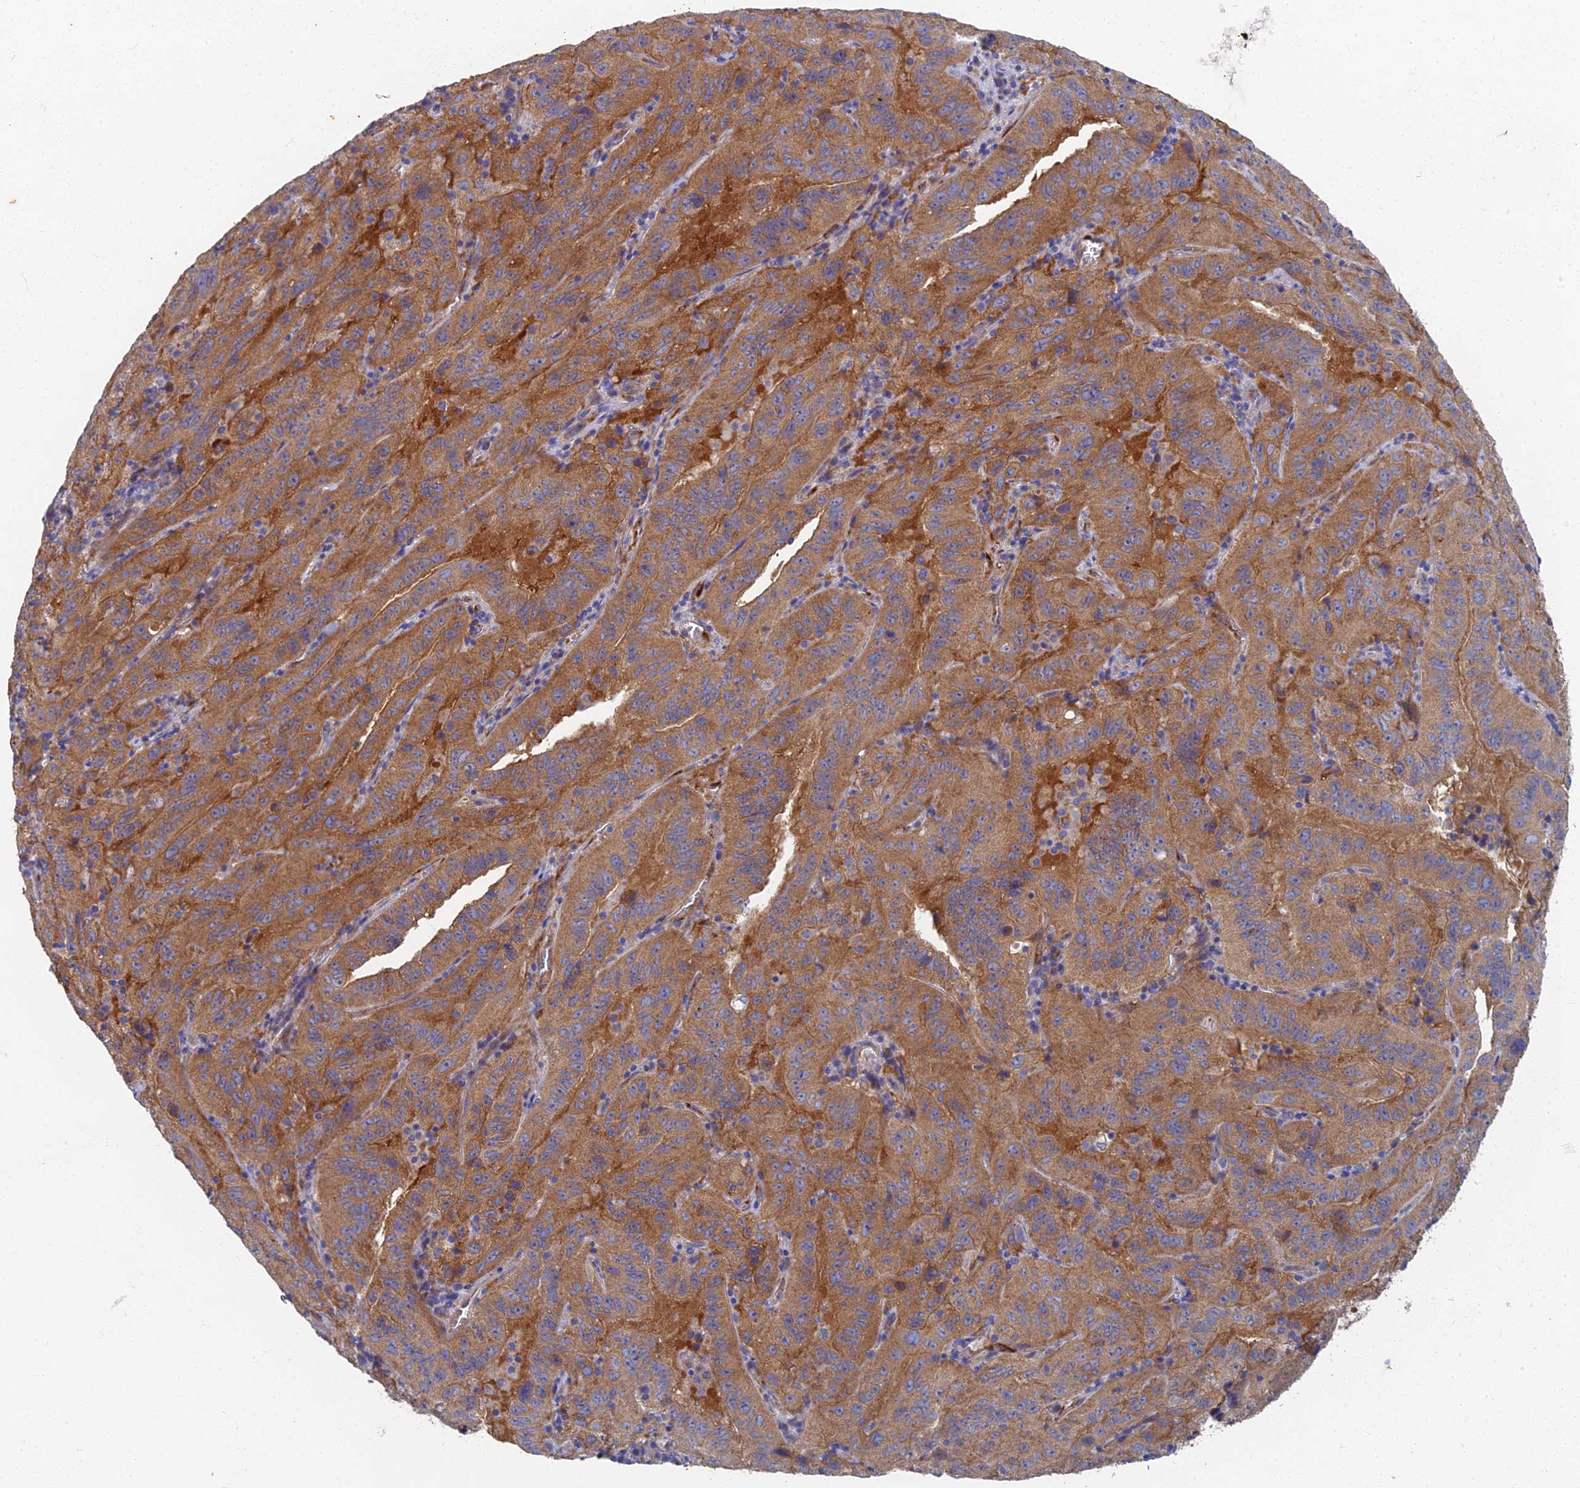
{"staining": {"intensity": "moderate", "quantity": ">75%", "location": "cytoplasmic/membranous"}, "tissue": "pancreatic cancer", "cell_type": "Tumor cells", "image_type": "cancer", "snomed": [{"axis": "morphology", "description": "Adenocarcinoma, NOS"}, {"axis": "topography", "description": "Pancreas"}], "caption": "Moderate cytoplasmic/membranous staining for a protein is present in approximately >75% of tumor cells of pancreatic cancer (adenocarcinoma) using immunohistochemistry.", "gene": "RNASEK", "patient": {"sex": "male", "age": 63}}